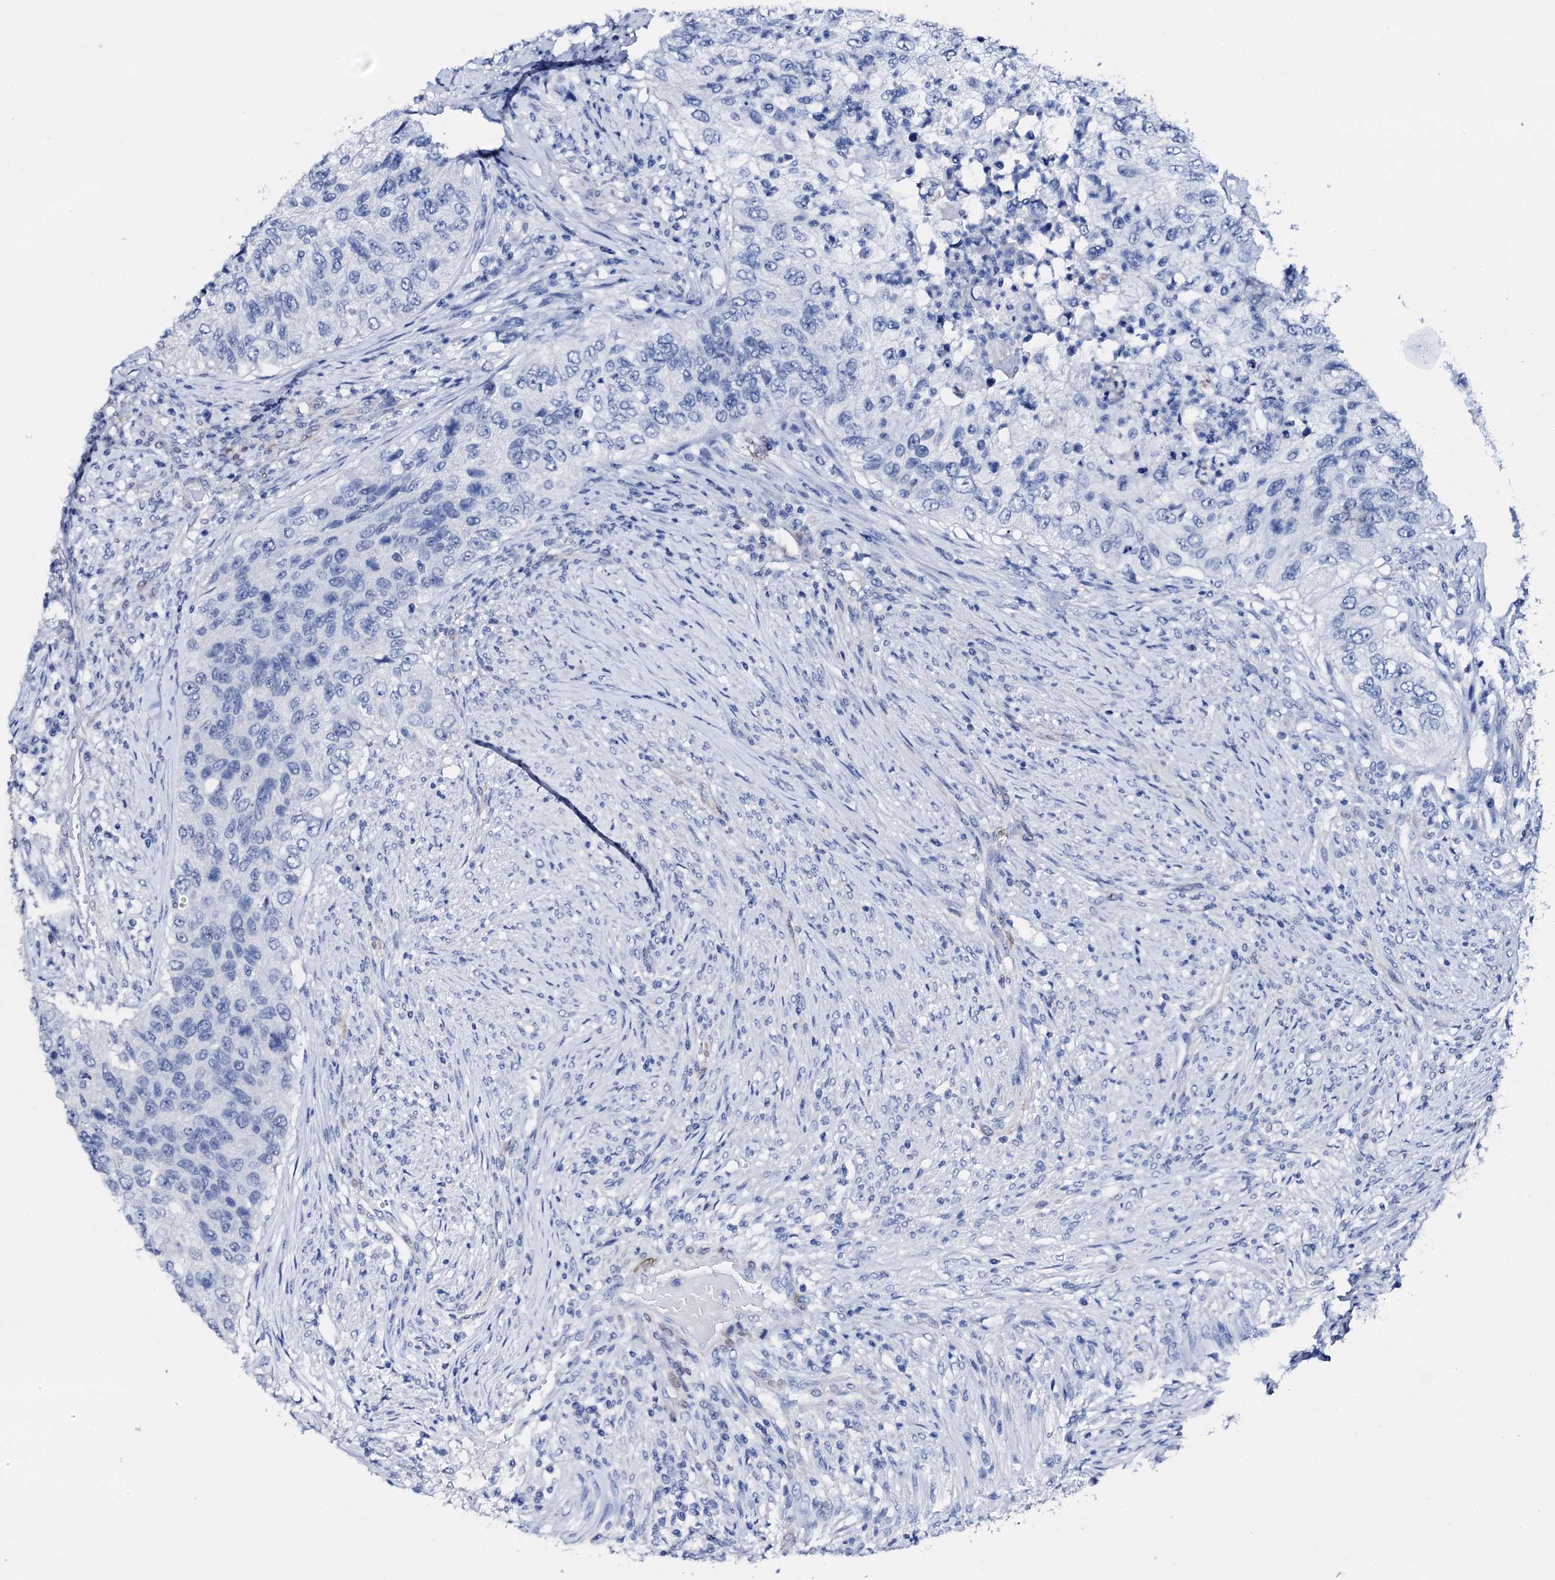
{"staining": {"intensity": "negative", "quantity": "none", "location": "none"}, "tissue": "urothelial cancer", "cell_type": "Tumor cells", "image_type": "cancer", "snomed": [{"axis": "morphology", "description": "Urothelial carcinoma, High grade"}, {"axis": "topography", "description": "Urinary bladder"}], "caption": "Tumor cells are negative for brown protein staining in high-grade urothelial carcinoma.", "gene": "NRIP2", "patient": {"sex": "female", "age": 60}}